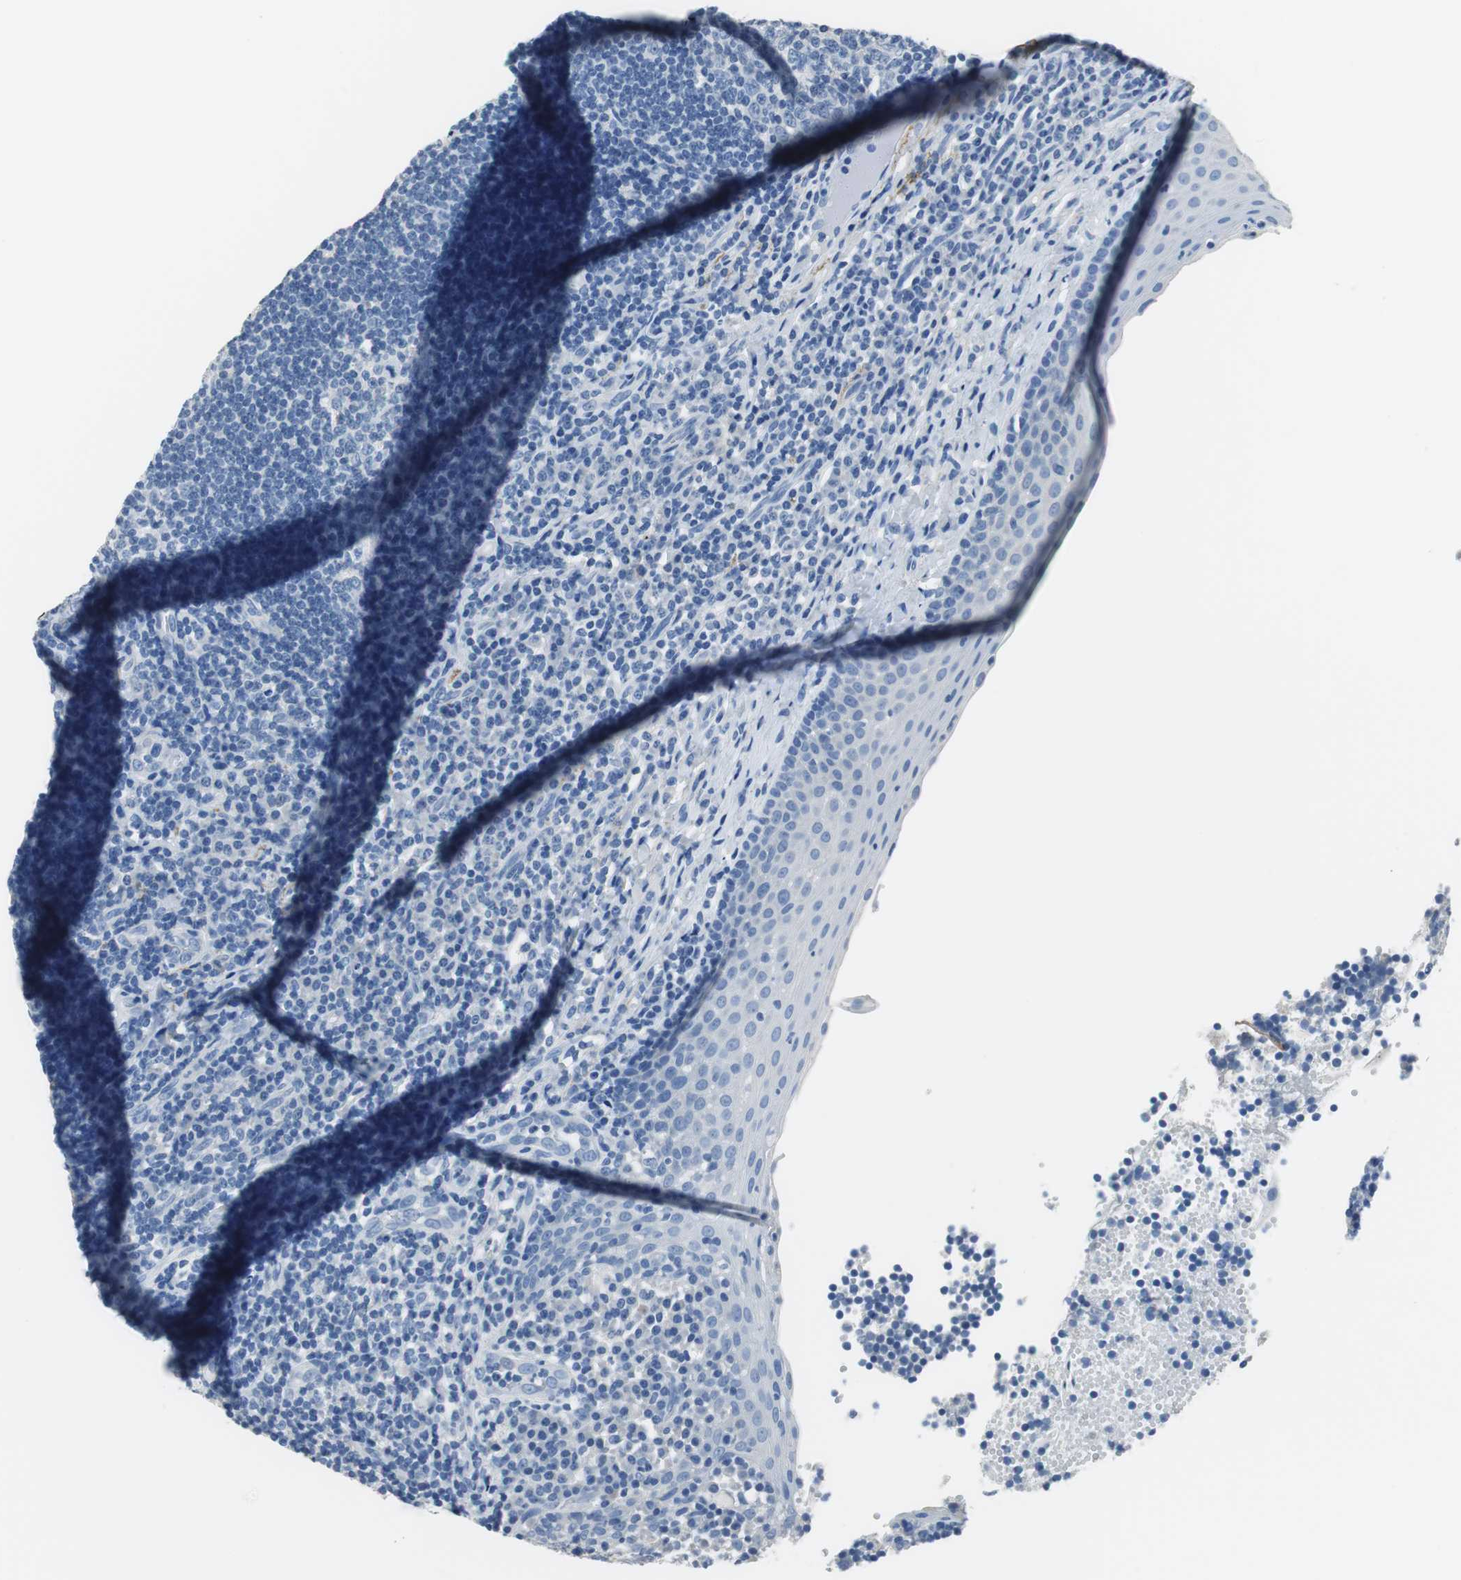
{"staining": {"intensity": "negative", "quantity": "none", "location": "none"}, "tissue": "tonsil", "cell_type": "Germinal center cells", "image_type": "normal", "snomed": [{"axis": "morphology", "description": "Normal tissue, NOS"}, {"axis": "topography", "description": "Tonsil"}], "caption": "Germinal center cells show no significant protein positivity in normal tonsil.", "gene": "MUC7", "patient": {"sex": "female", "age": 40}}